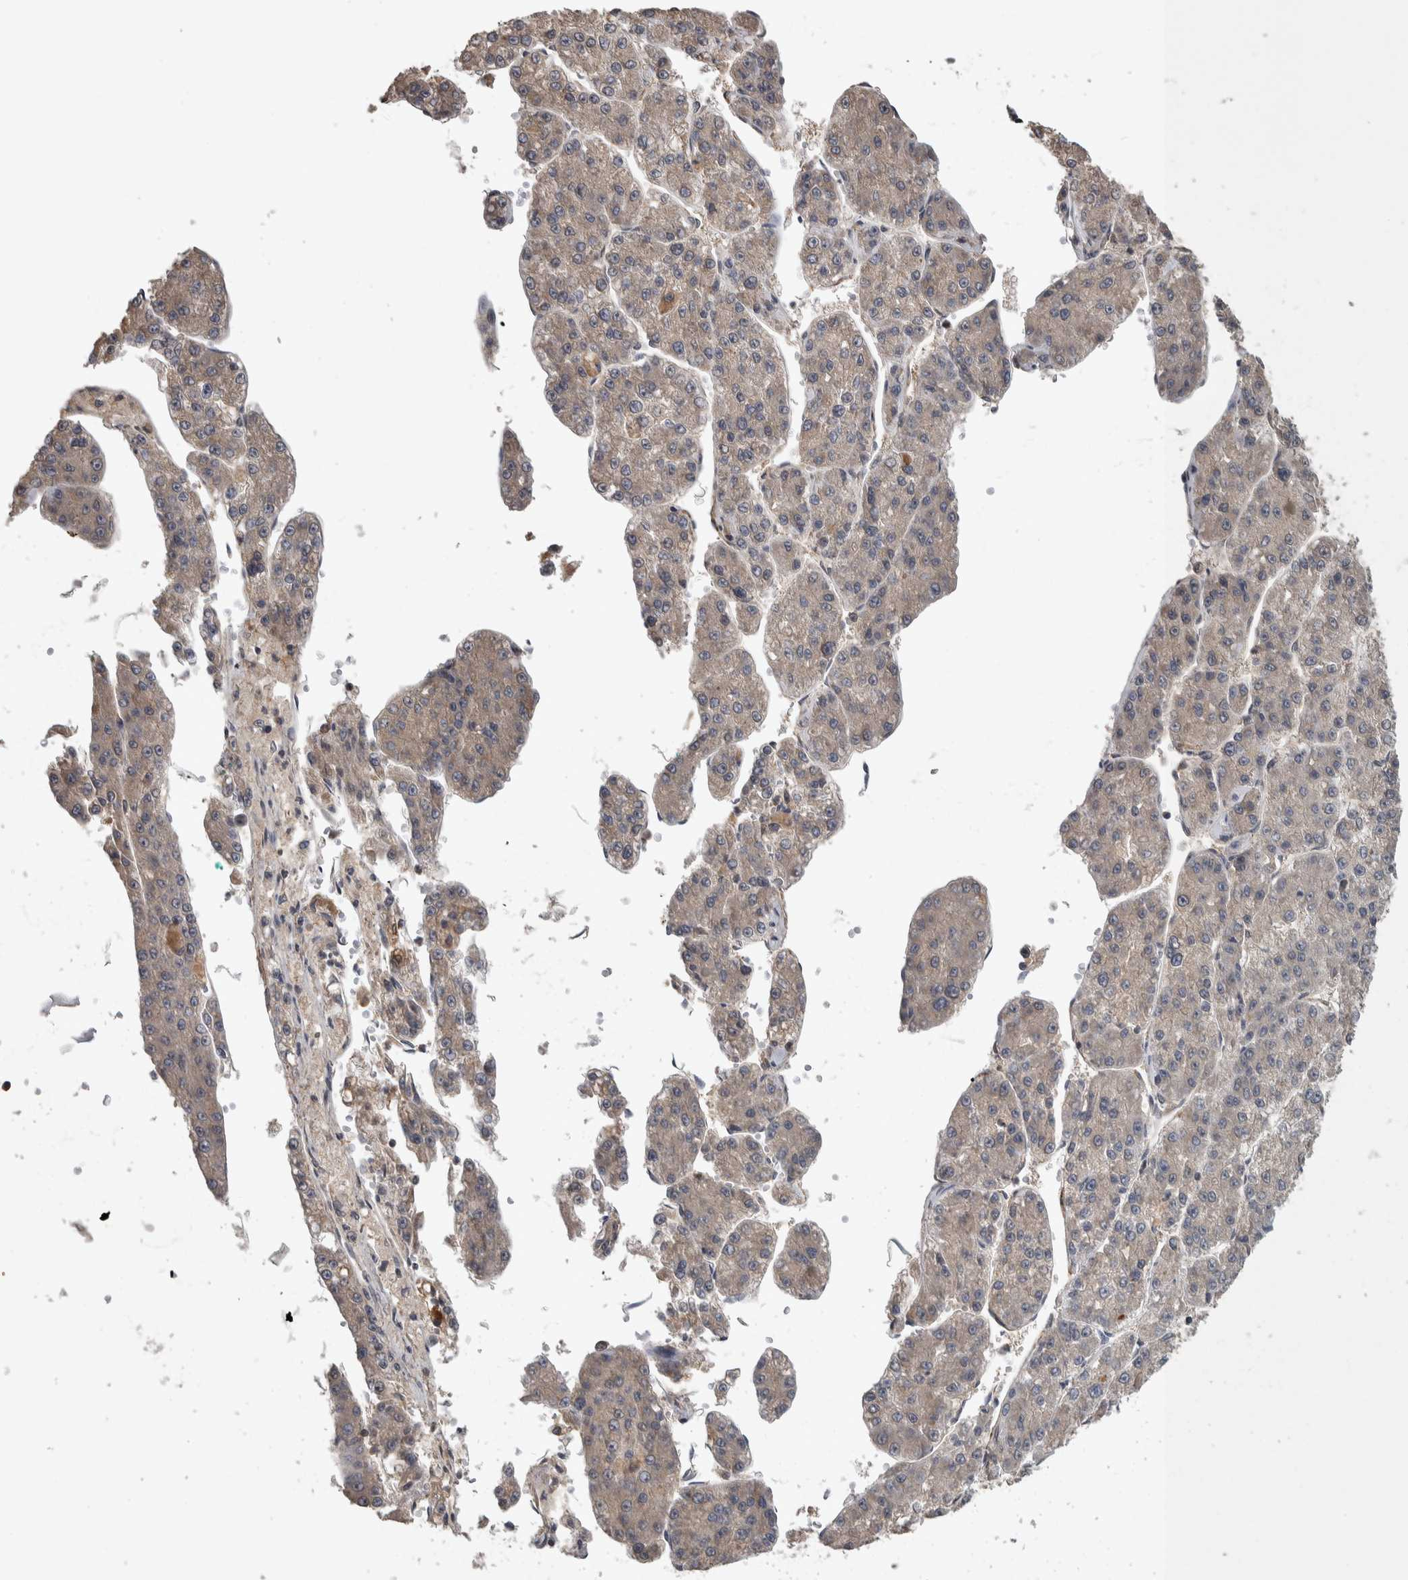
{"staining": {"intensity": "weak", "quantity": "<25%", "location": "cytoplasmic/membranous"}, "tissue": "liver cancer", "cell_type": "Tumor cells", "image_type": "cancer", "snomed": [{"axis": "morphology", "description": "Carcinoma, Hepatocellular, NOS"}, {"axis": "topography", "description": "Liver"}], "caption": "This histopathology image is of liver hepatocellular carcinoma stained with IHC to label a protein in brown with the nuclei are counter-stained blue. There is no staining in tumor cells.", "gene": "IFRD1", "patient": {"sex": "female", "age": 73}}